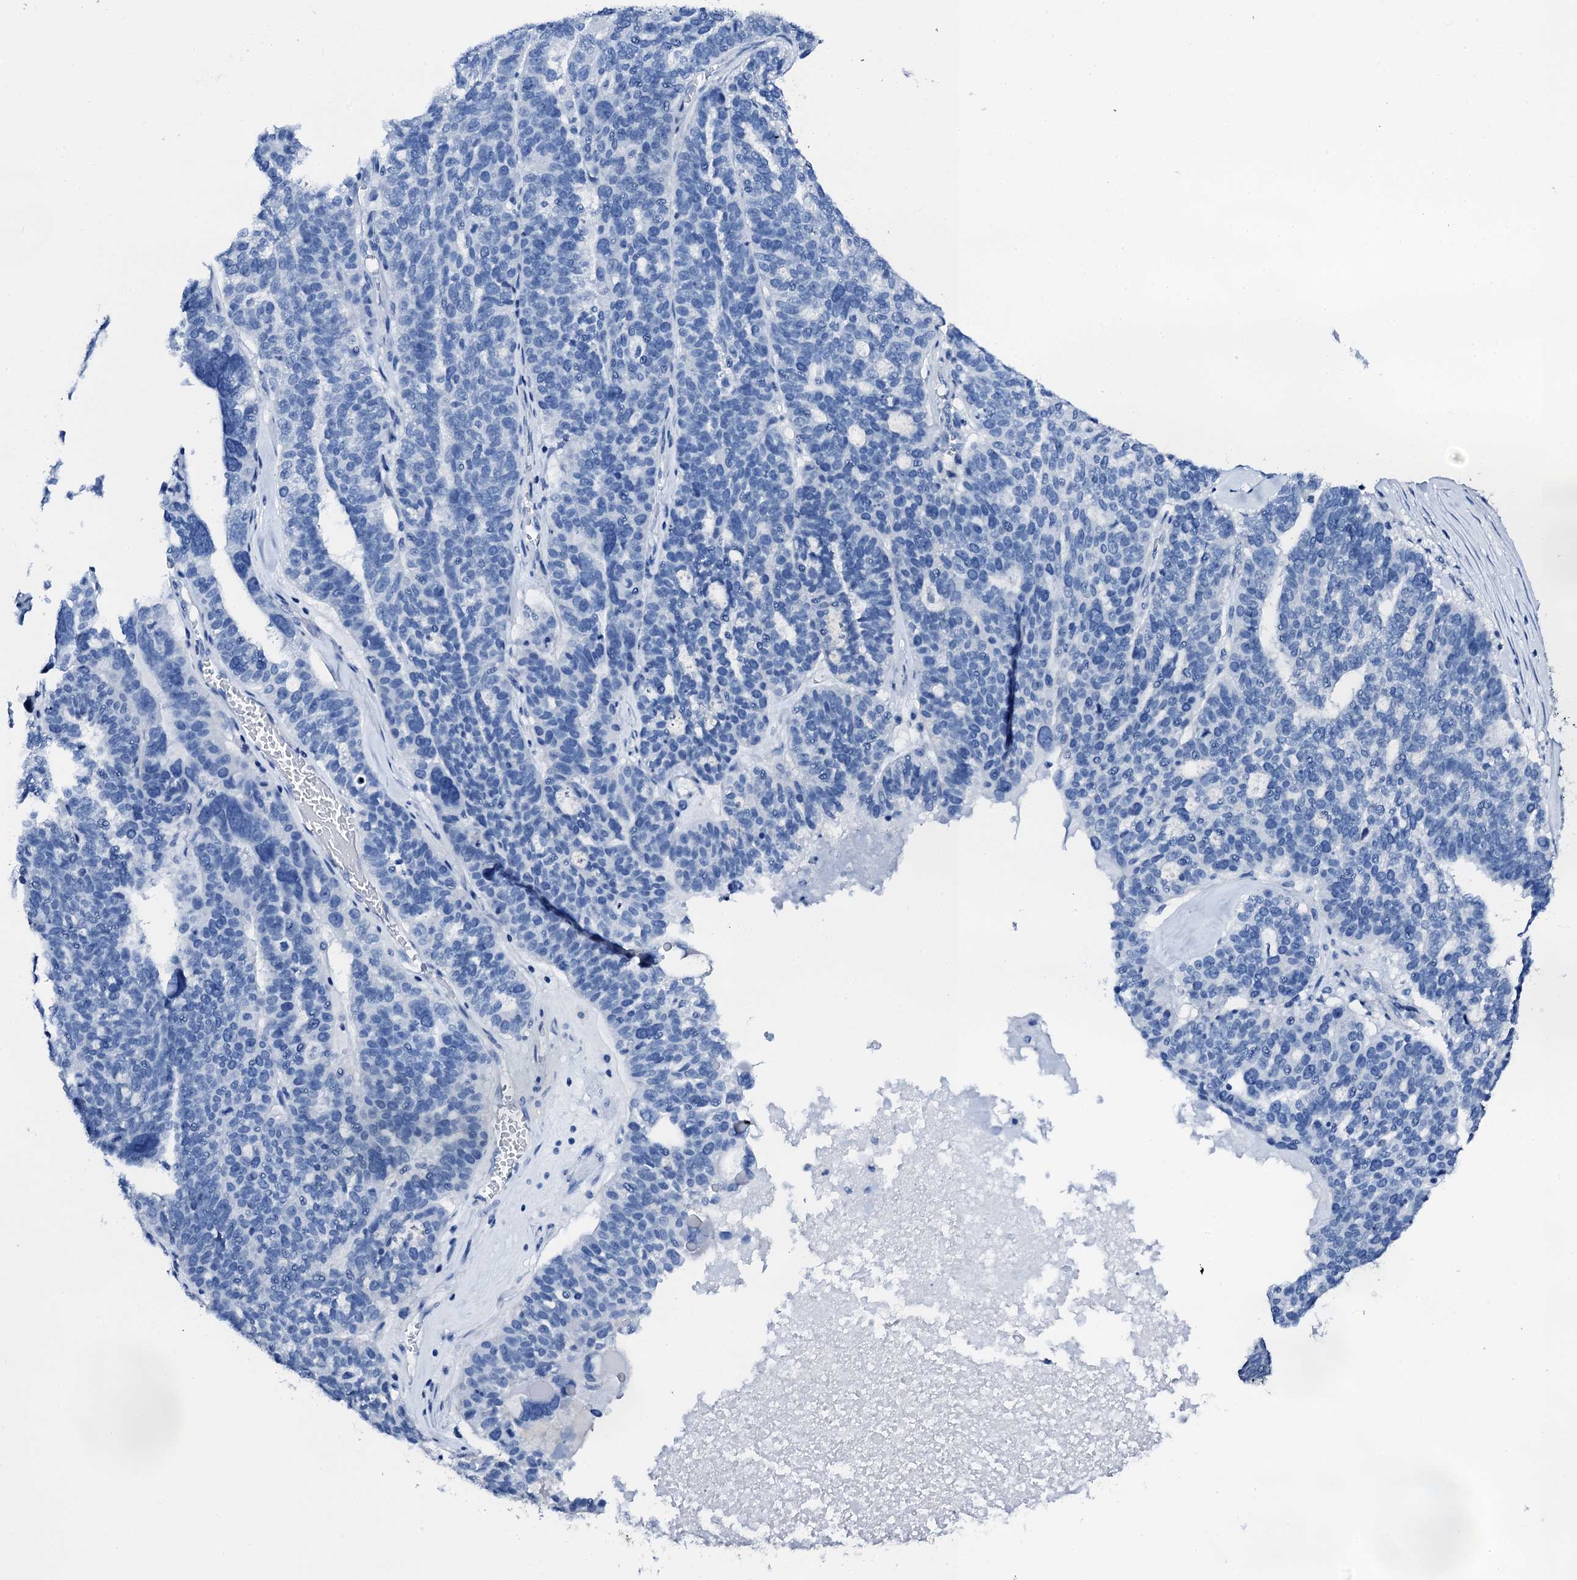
{"staining": {"intensity": "negative", "quantity": "none", "location": "none"}, "tissue": "ovarian cancer", "cell_type": "Tumor cells", "image_type": "cancer", "snomed": [{"axis": "morphology", "description": "Cystadenocarcinoma, serous, NOS"}, {"axis": "topography", "description": "Ovary"}], "caption": "This is a image of IHC staining of serous cystadenocarcinoma (ovarian), which shows no expression in tumor cells.", "gene": "PTH", "patient": {"sex": "female", "age": 59}}